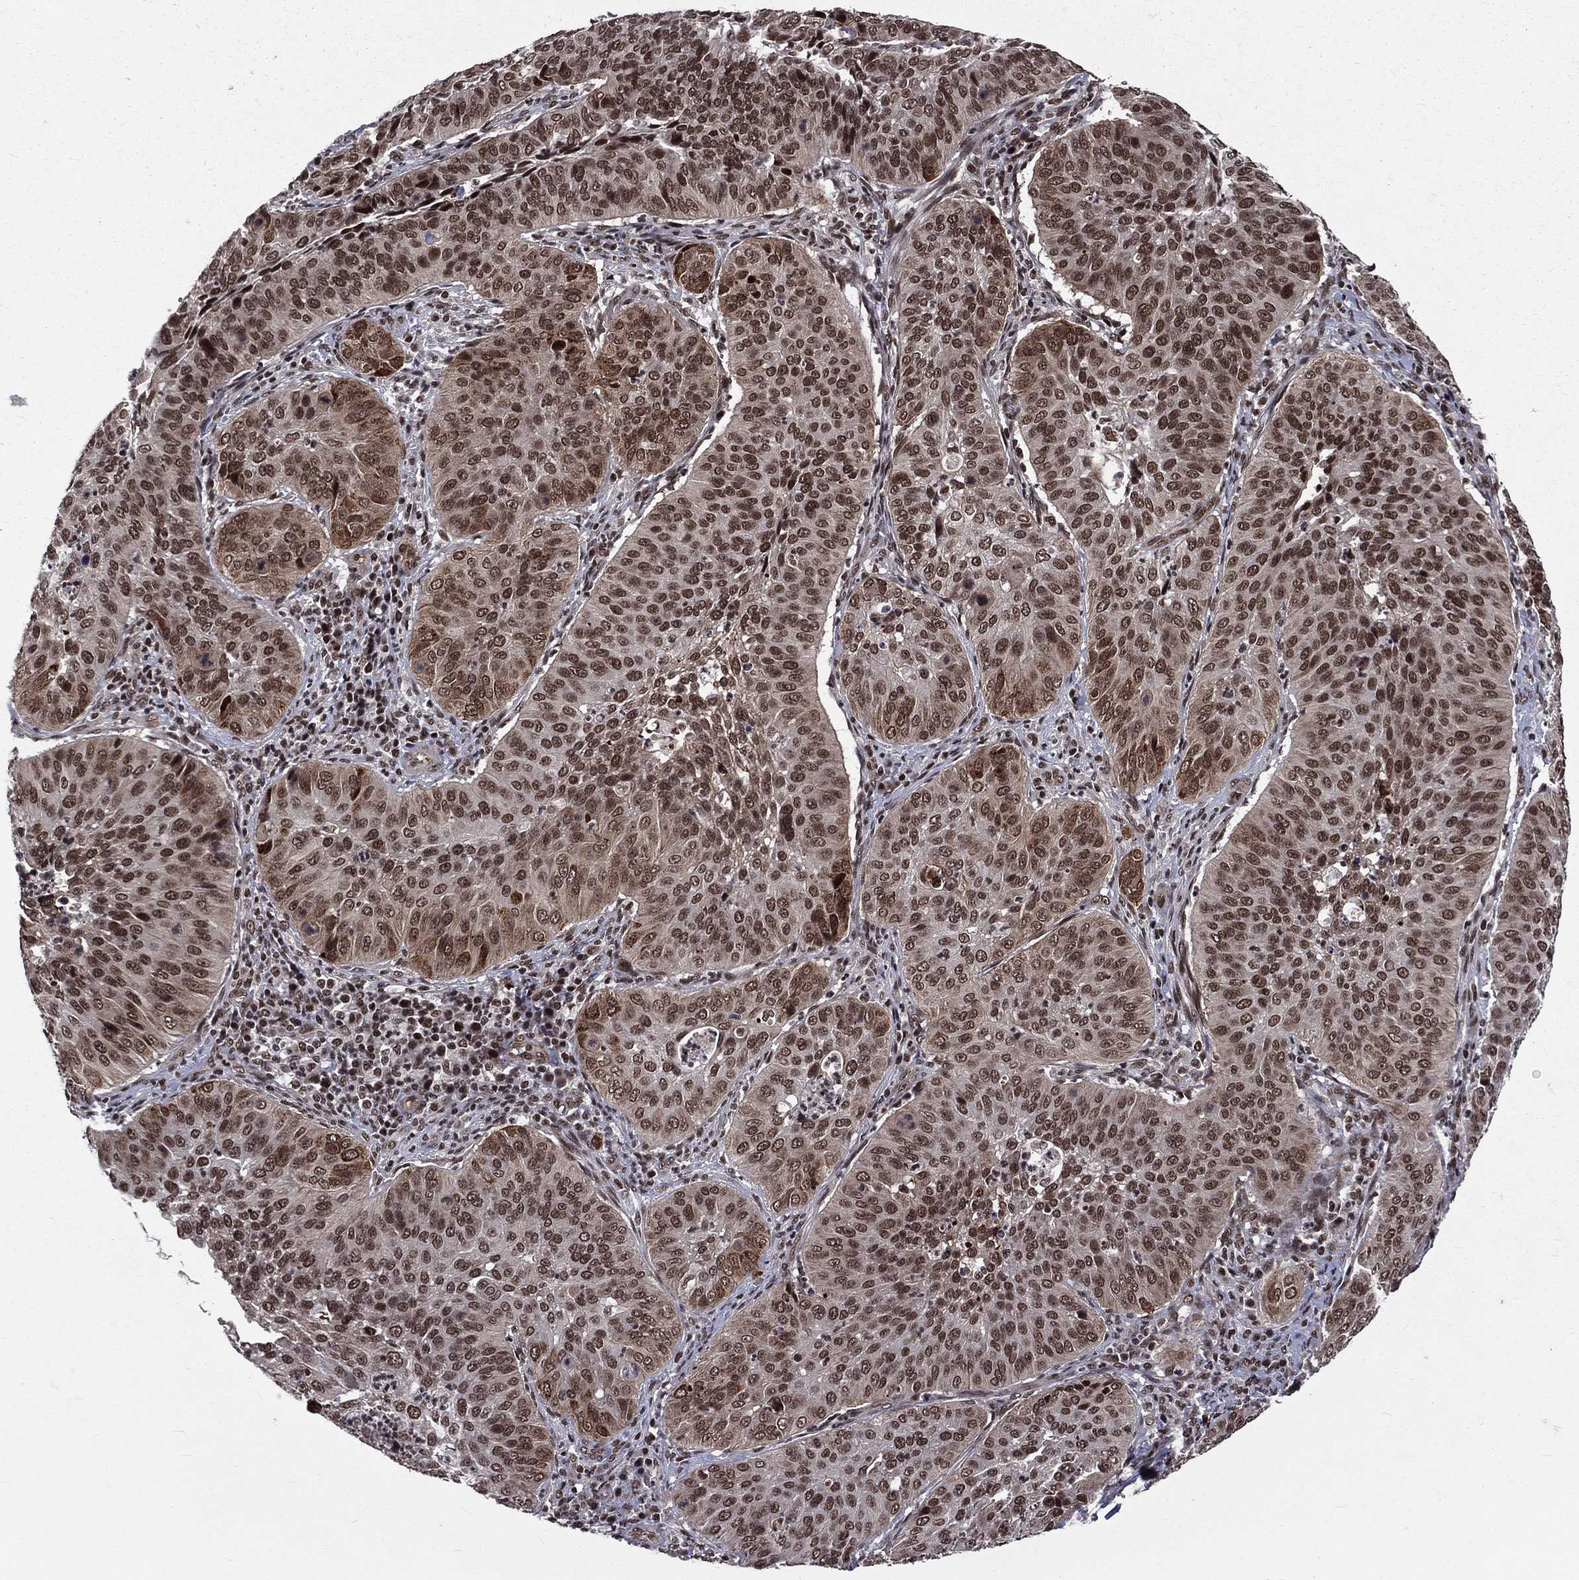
{"staining": {"intensity": "strong", "quantity": "25%-75%", "location": "nuclear"}, "tissue": "cervical cancer", "cell_type": "Tumor cells", "image_type": "cancer", "snomed": [{"axis": "morphology", "description": "Normal tissue, NOS"}, {"axis": "morphology", "description": "Squamous cell carcinoma, NOS"}, {"axis": "topography", "description": "Cervix"}], "caption": "Squamous cell carcinoma (cervical) stained for a protein (brown) reveals strong nuclear positive positivity in about 25%-75% of tumor cells.", "gene": "SMC3", "patient": {"sex": "female", "age": 39}}